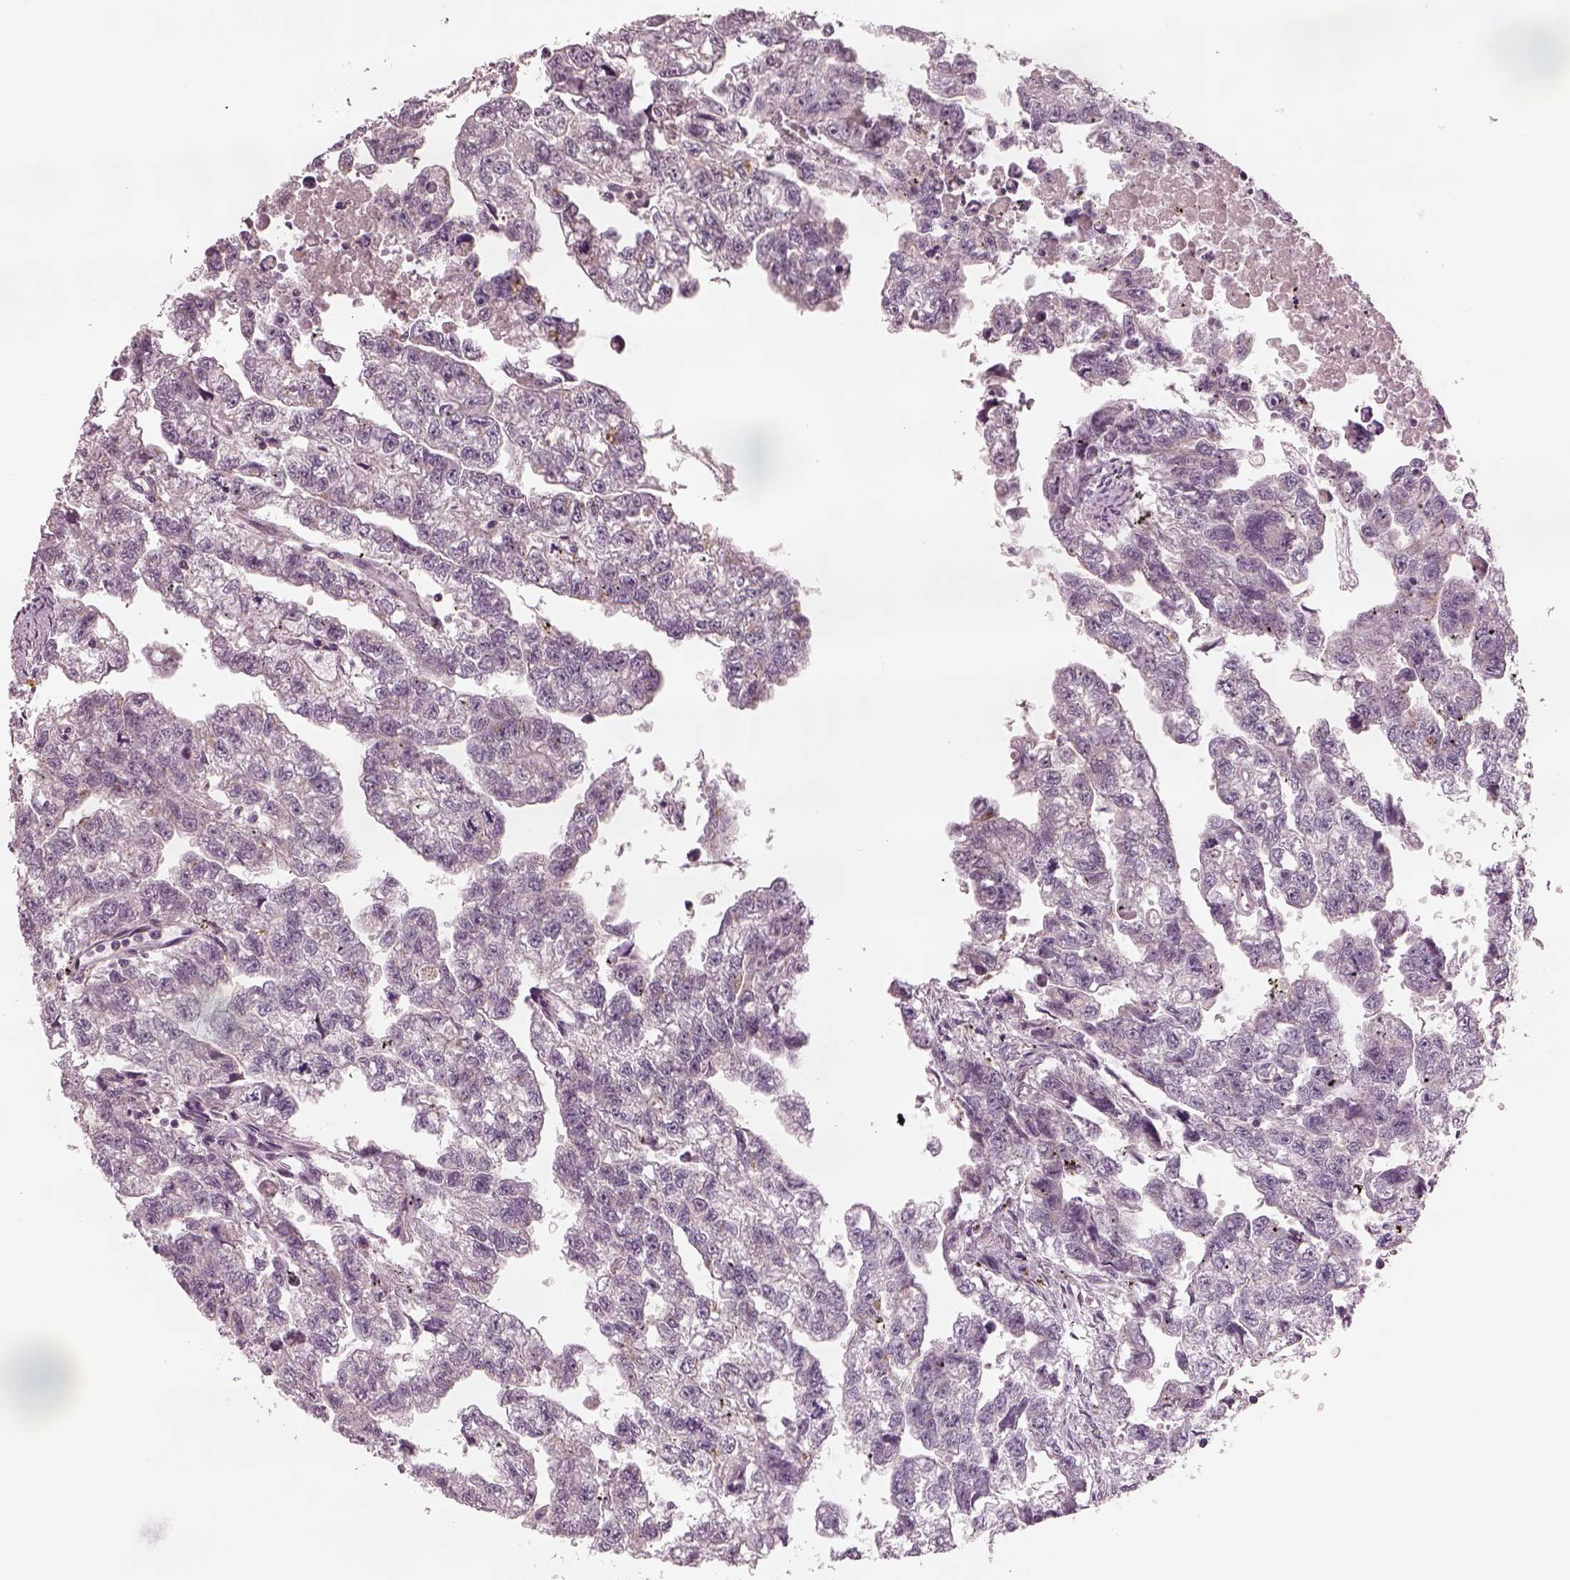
{"staining": {"intensity": "negative", "quantity": "none", "location": "none"}, "tissue": "testis cancer", "cell_type": "Tumor cells", "image_type": "cancer", "snomed": [{"axis": "morphology", "description": "Carcinoma, Embryonal, NOS"}, {"axis": "morphology", "description": "Teratoma, malignant, NOS"}, {"axis": "topography", "description": "Testis"}], "caption": "High magnification brightfield microscopy of testis cancer (malignant teratoma) stained with DAB (3,3'-diaminobenzidine) (brown) and counterstained with hematoxylin (blue): tumor cells show no significant expression. Brightfield microscopy of IHC stained with DAB (3,3'-diaminobenzidine) (brown) and hematoxylin (blue), captured at high magnification.", "gene": "SDCBP2", "patient": {"sex": "male", "age": 44}}